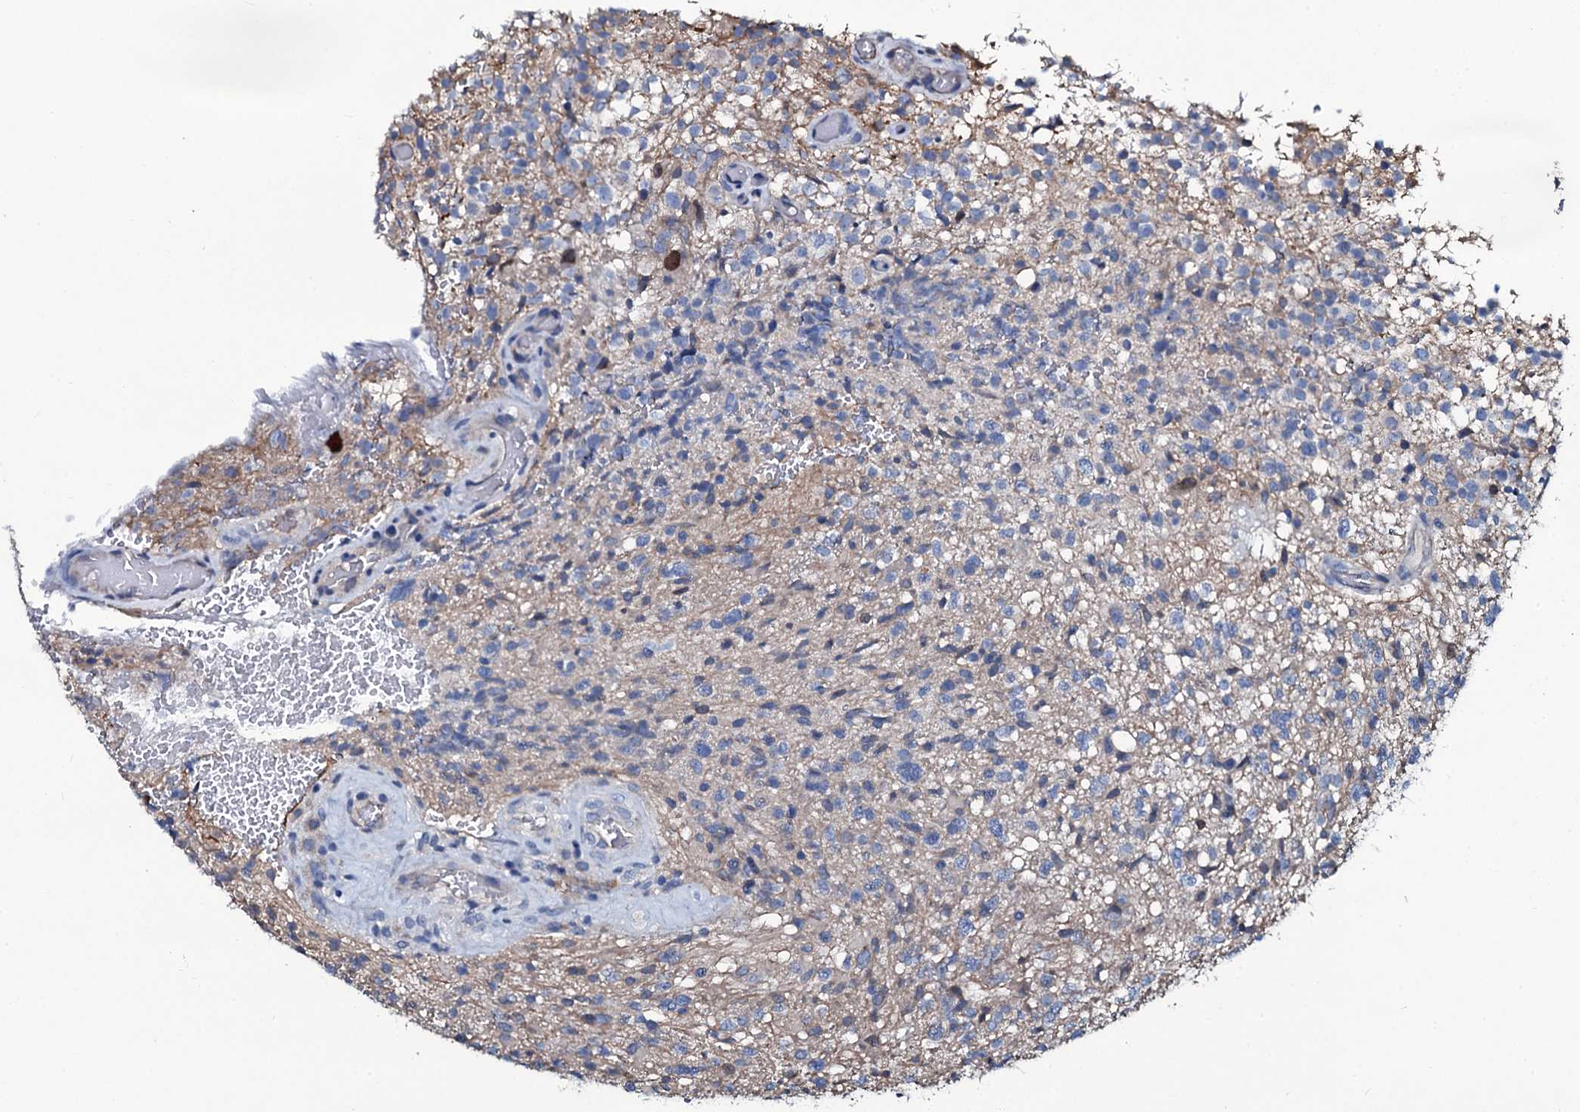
{"staining": {"intensity": "negative", "quantity": "none", "location": "none"}, "tissue": "glioma", "cell_type": "Tumor cells", "image_type": "cancer", "snomed": [{"axis": "morphology", "description": "Glioma, malignant, High grade"}, {"axis": "topography", "description": "Brain"}], "caption": "IHC image of glioma stained for a protein (brown), which displays no expression in tumor cells.", "gene": "DMAC2", "patient": {"sex": "male", "age": 56}}